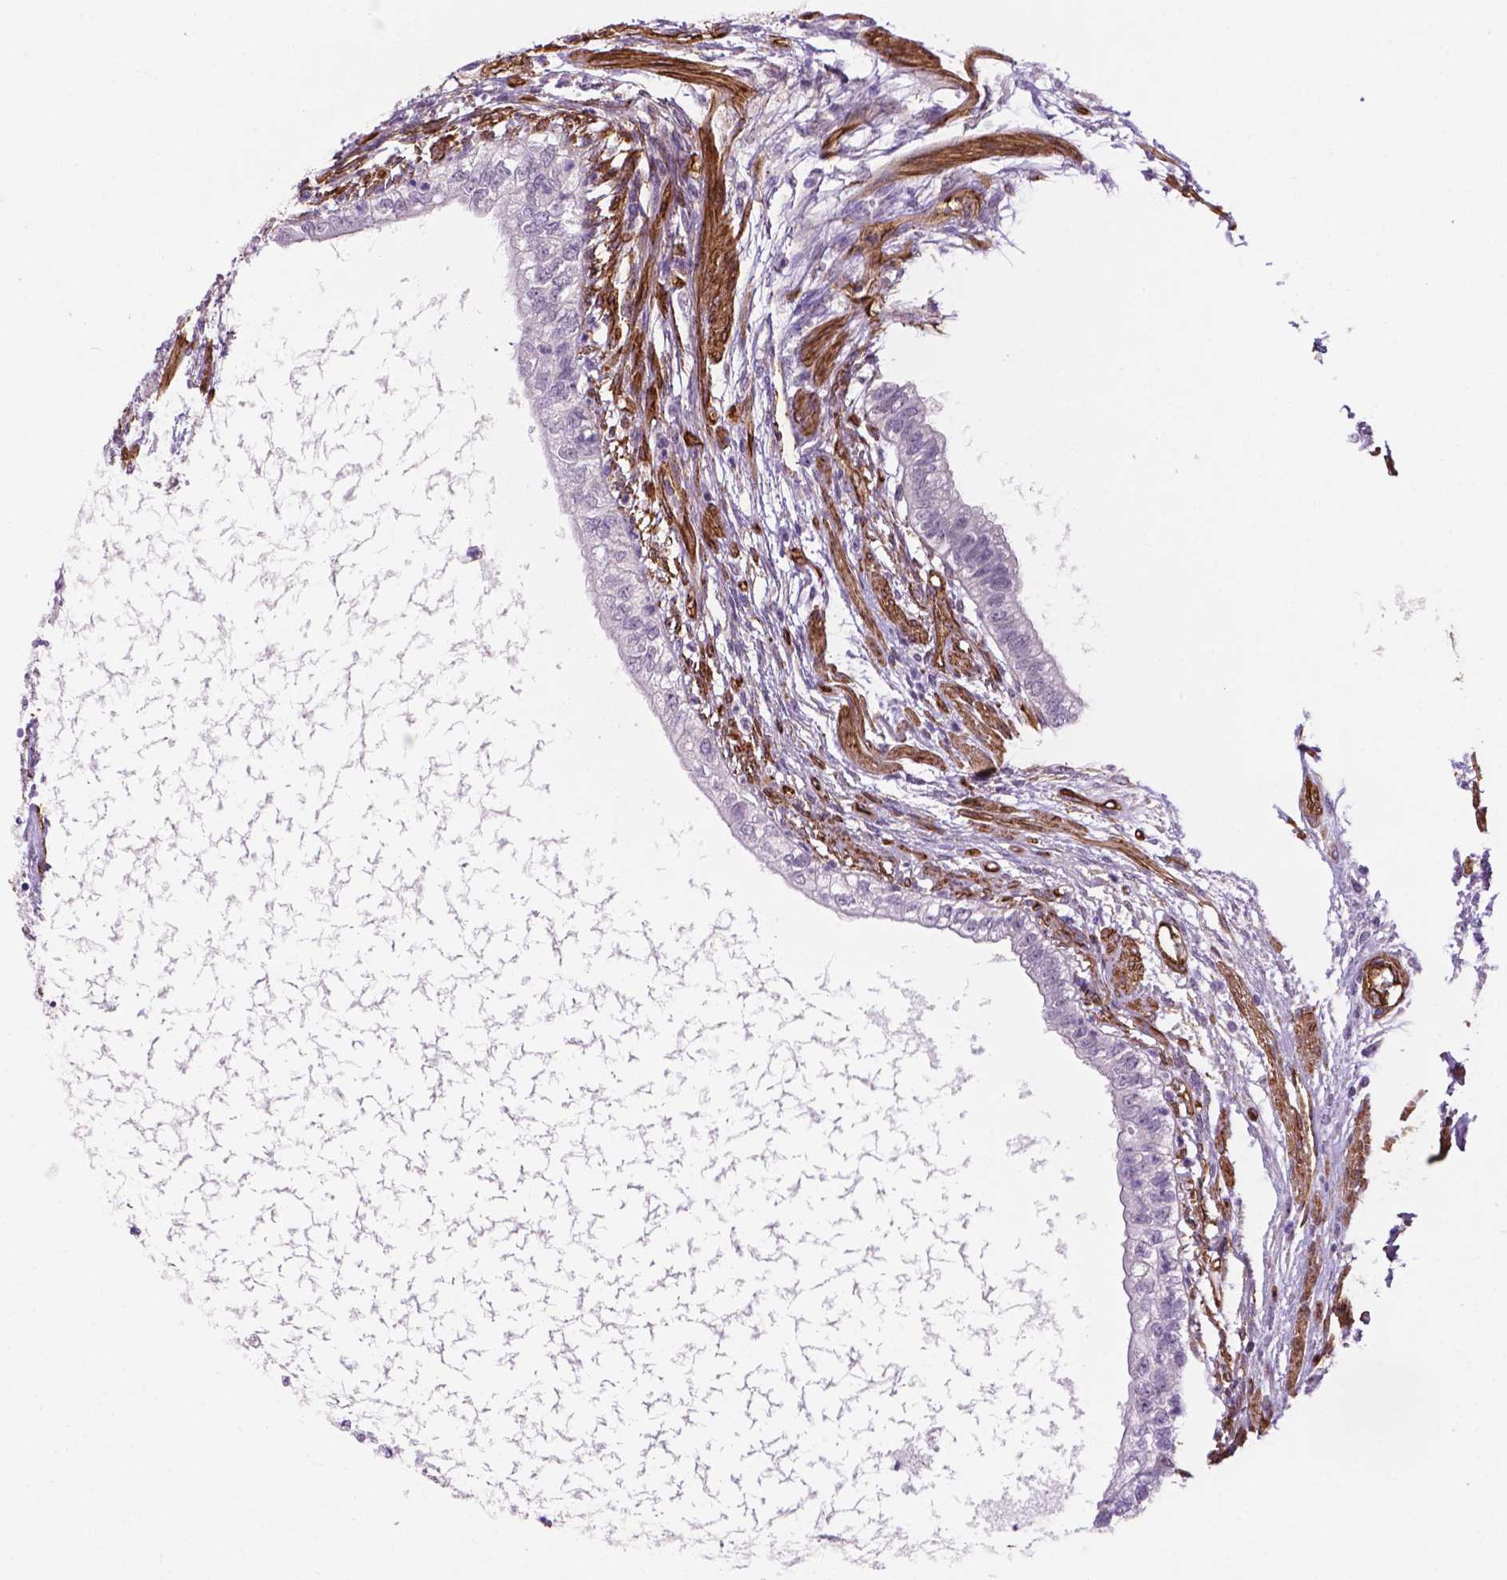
{"staining": {"intensity": "negative", "quantity": "none", "location": "none"}, "tissue": "testis cancer", "cell_type": "Tumor cells", "image_type": "cancer", "snomed": [{"axis": "morphology", "description": "Carcinoma, Embryonal, NOS"}, {"axis": "topography", "description": "Testis"}], "caption": "Immunohistochemical staining of testis cancer displays no significant staining in tumor cells.", "gene": "EGFL8", "patient": {"sex": "male", "age": 26}}